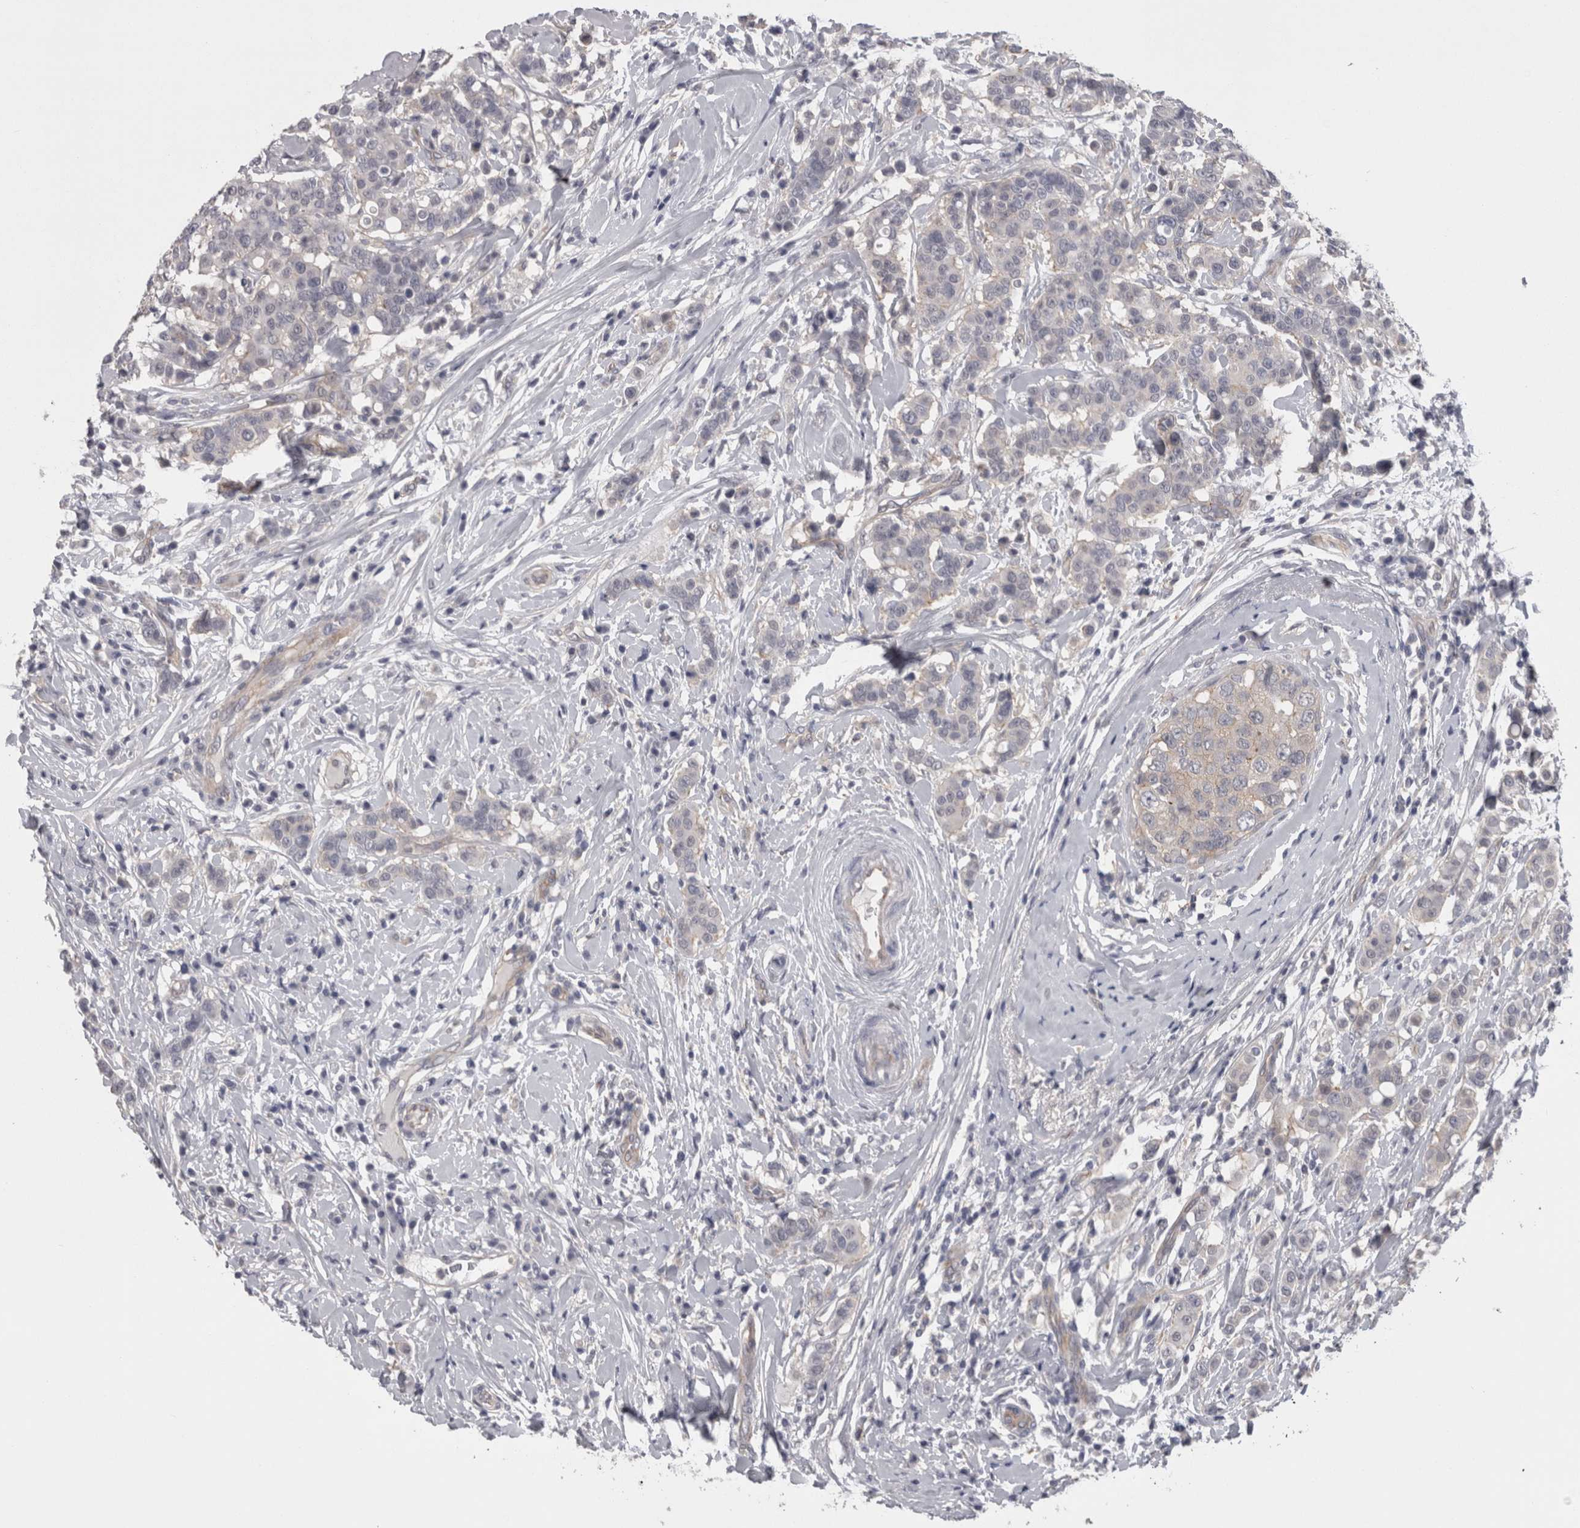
{"staining": {"intensity": "negative", "quantity": "none", "location": "none"}, "tissue": "breast cancer", "cell_type": "Tumor cells", "image_type": "cancer", "snomed": [{"axis": "morphology", "description": "Duct carcinoma"}, {"axis": "topography", "description": "Breast"}], "caption": "Breast intraductal carcinoma stained for a protein using immunohistochemistry demonstrates no positivity tumor cells.", "gene": "LYZL6", "patient": {"sex": "female", "age": 27}}